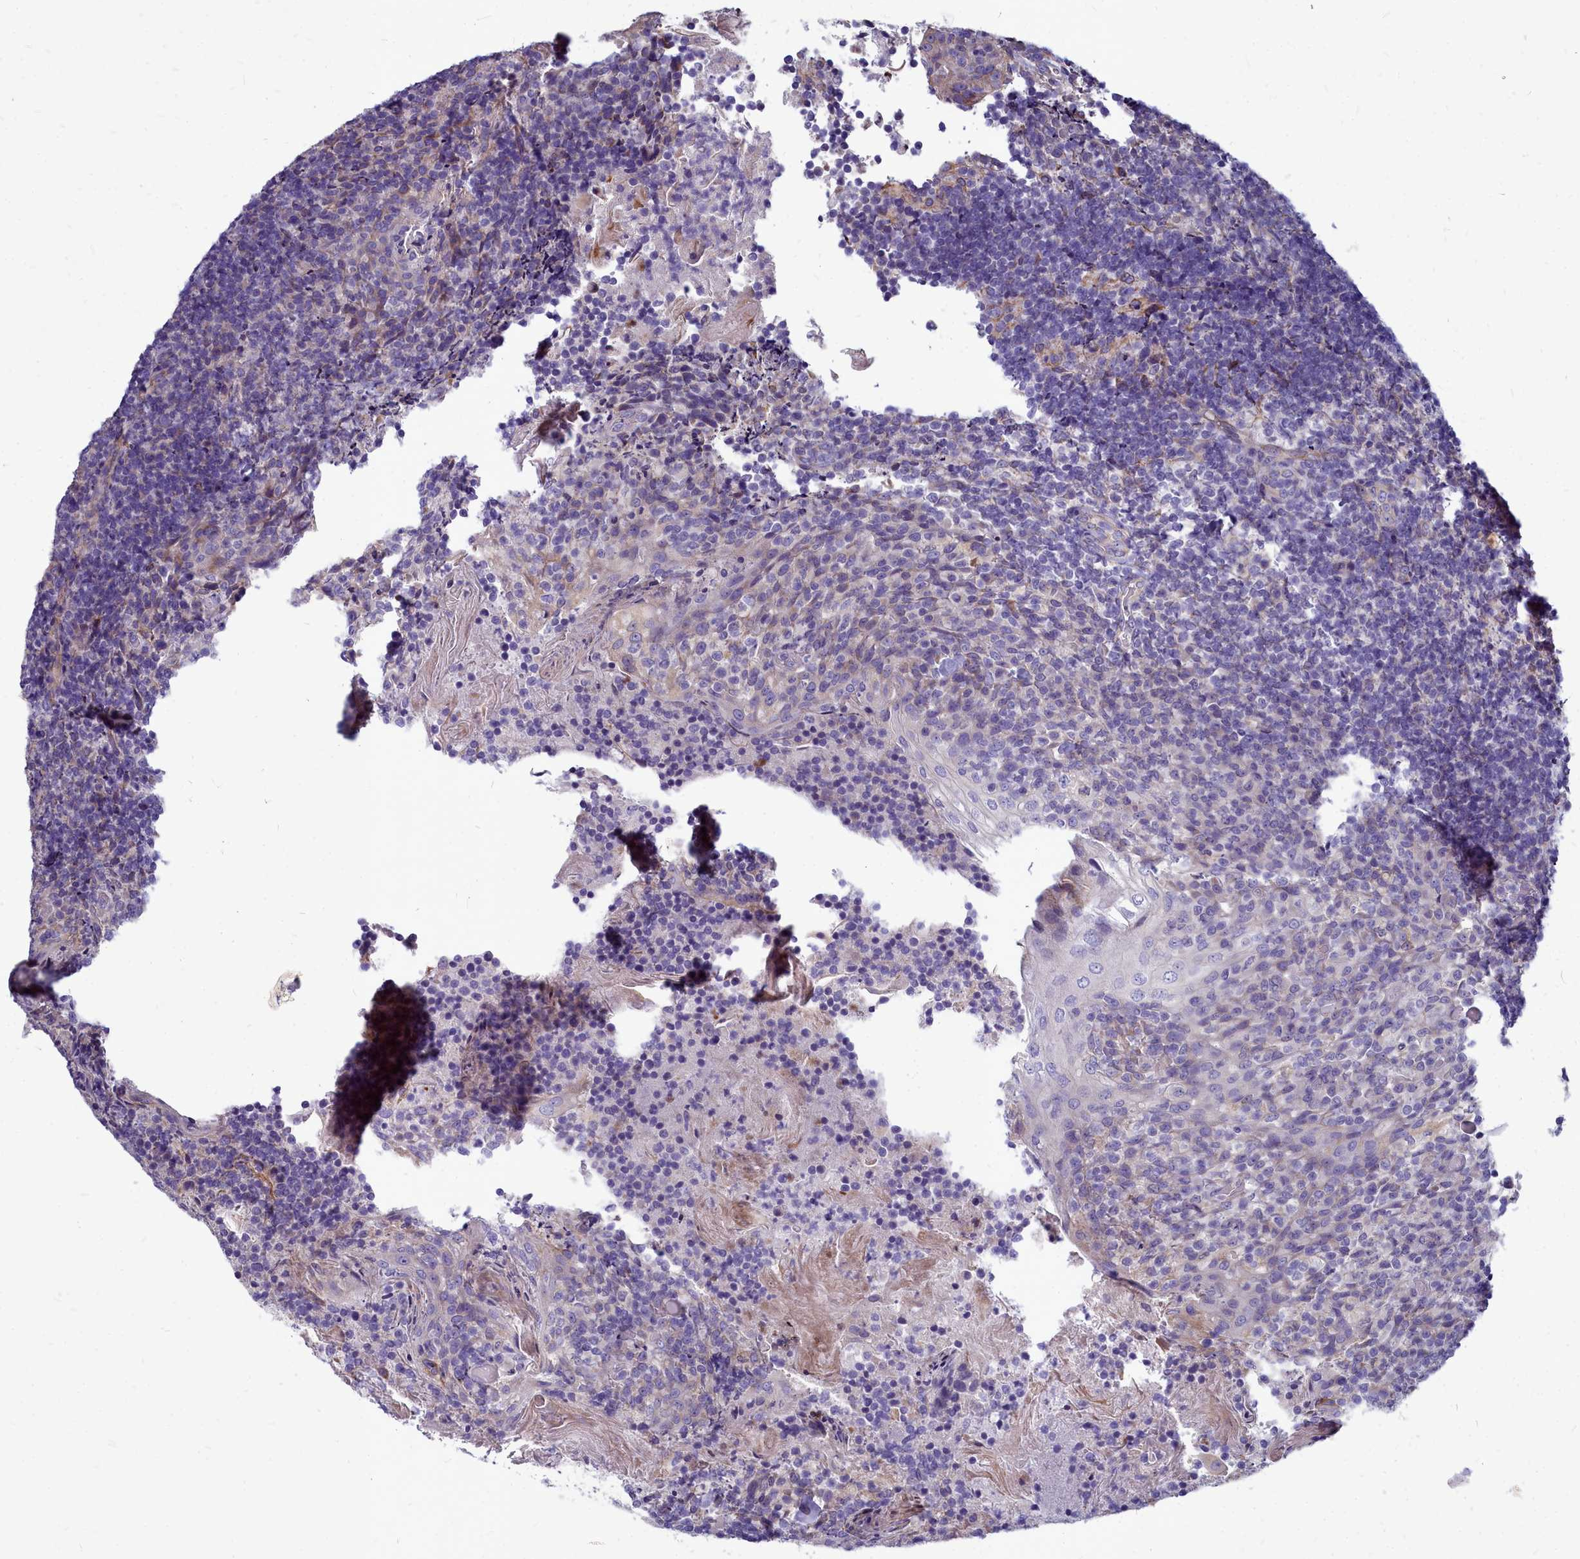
{"staining": {"intensity": "weak", "quantity": "<25%", "location": "cytoplasmic/membranous"}, "tissue": "tonsil", "cell_type": "Germinal center cells", "image_type": "normal", "snomed": [{"axis": "morphology", "description": "Normal tissue, NOS"}, {"axis": "topography", "description": "Tonsil"}], "caption": "This is a histopathology image of immunohistochemistry staining of benign tonsil, which shows no positivity in germinal center cells.", "gene": "SMPD4", "patient": {"sex": "female", "age": 10}}